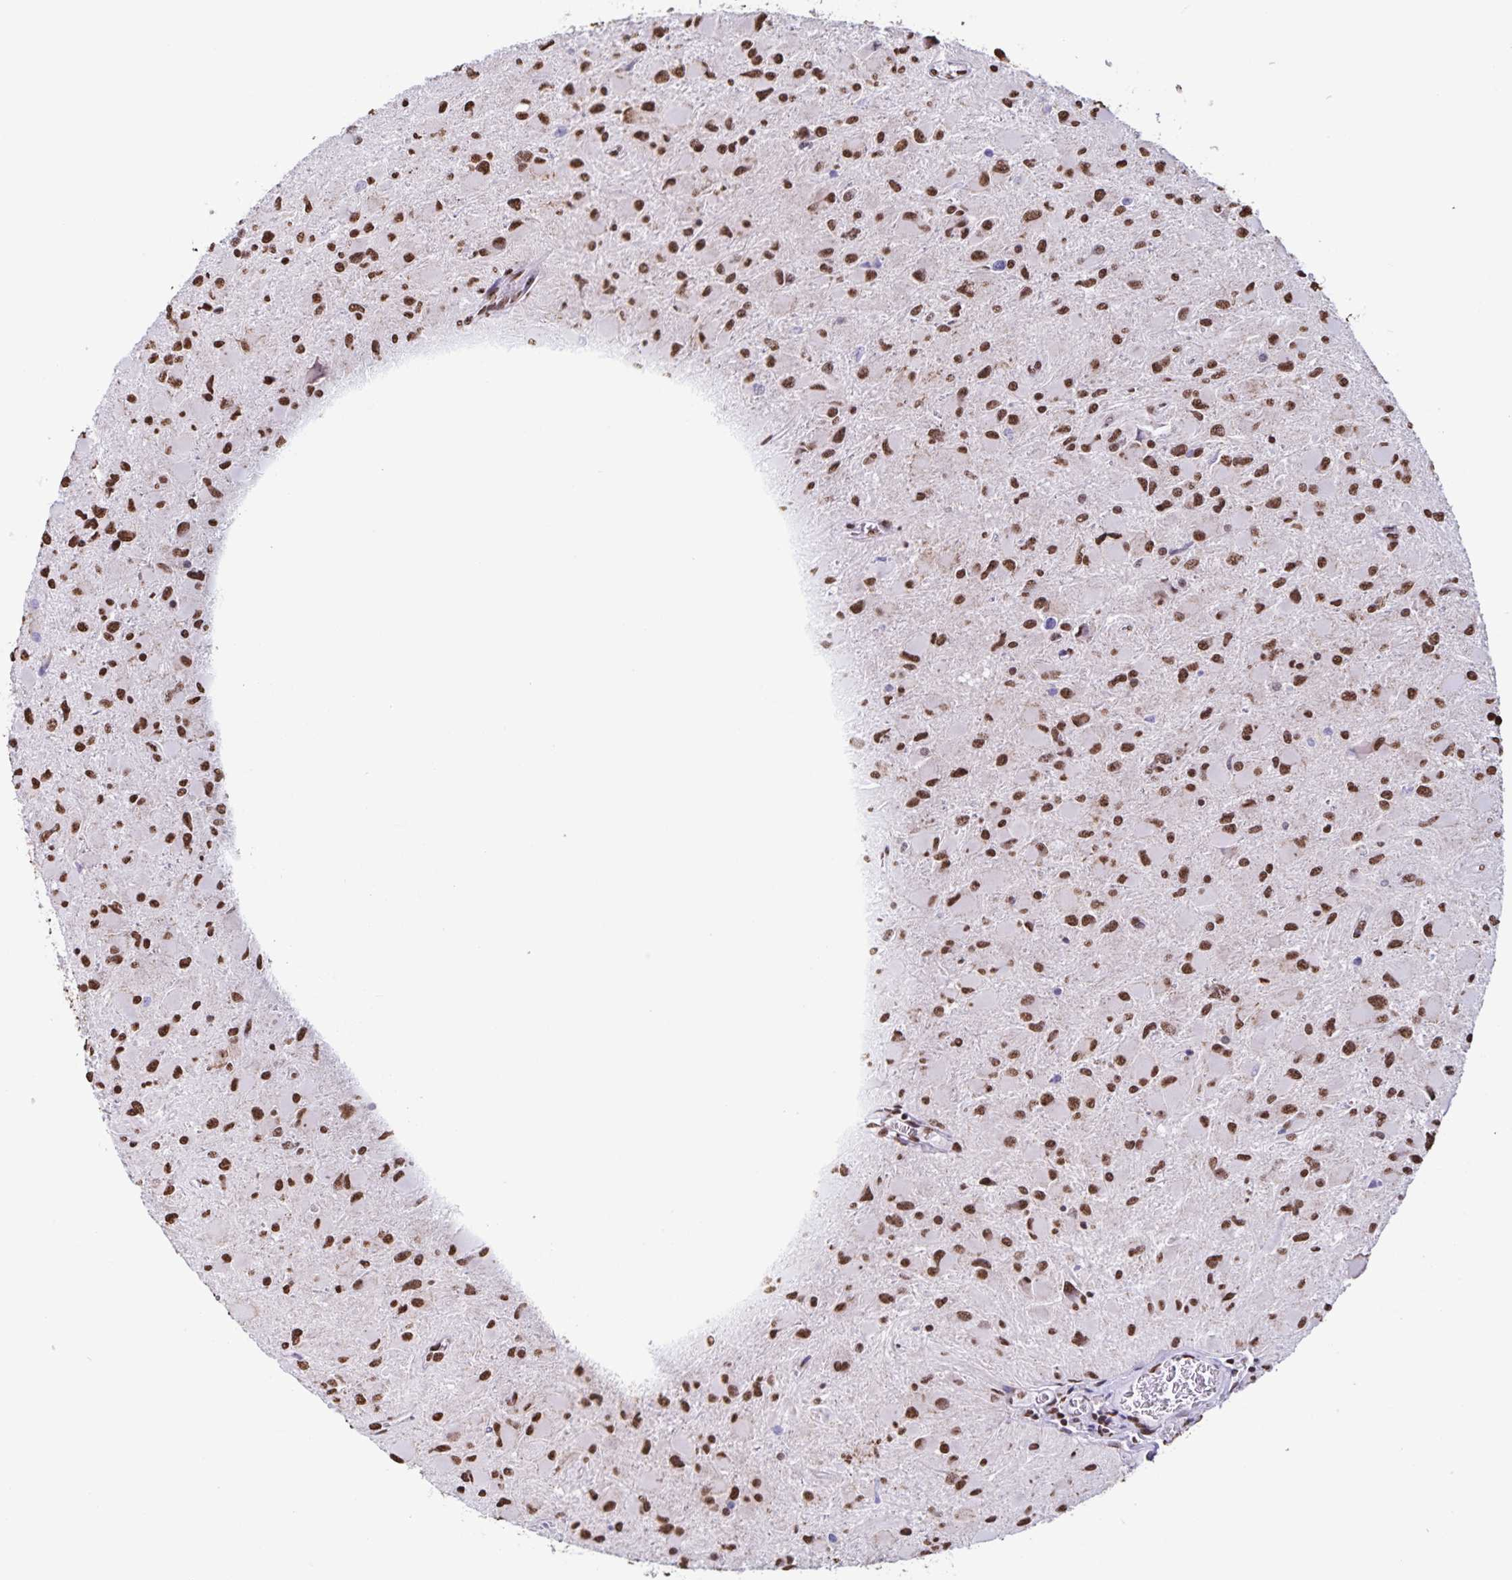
{"staining": {"intensity": "strong", "quantity": ">75%", "location": "nuclear"}, "tissue": "glioma", "cell_type": "Tumor cells", "image_type": "cancer", "snomed": [{"axis": "morphology", "description": "Glioma, malignant, High grade"}, {"axis": "topography", "description": "Cerebral cortex"}], "caption": "IHC of human glioma shows high levels of strong nuclear positivity in about >75% of tumor cells.", "gene": "DUT", "patient": {"sex": "female", "age": 36}}